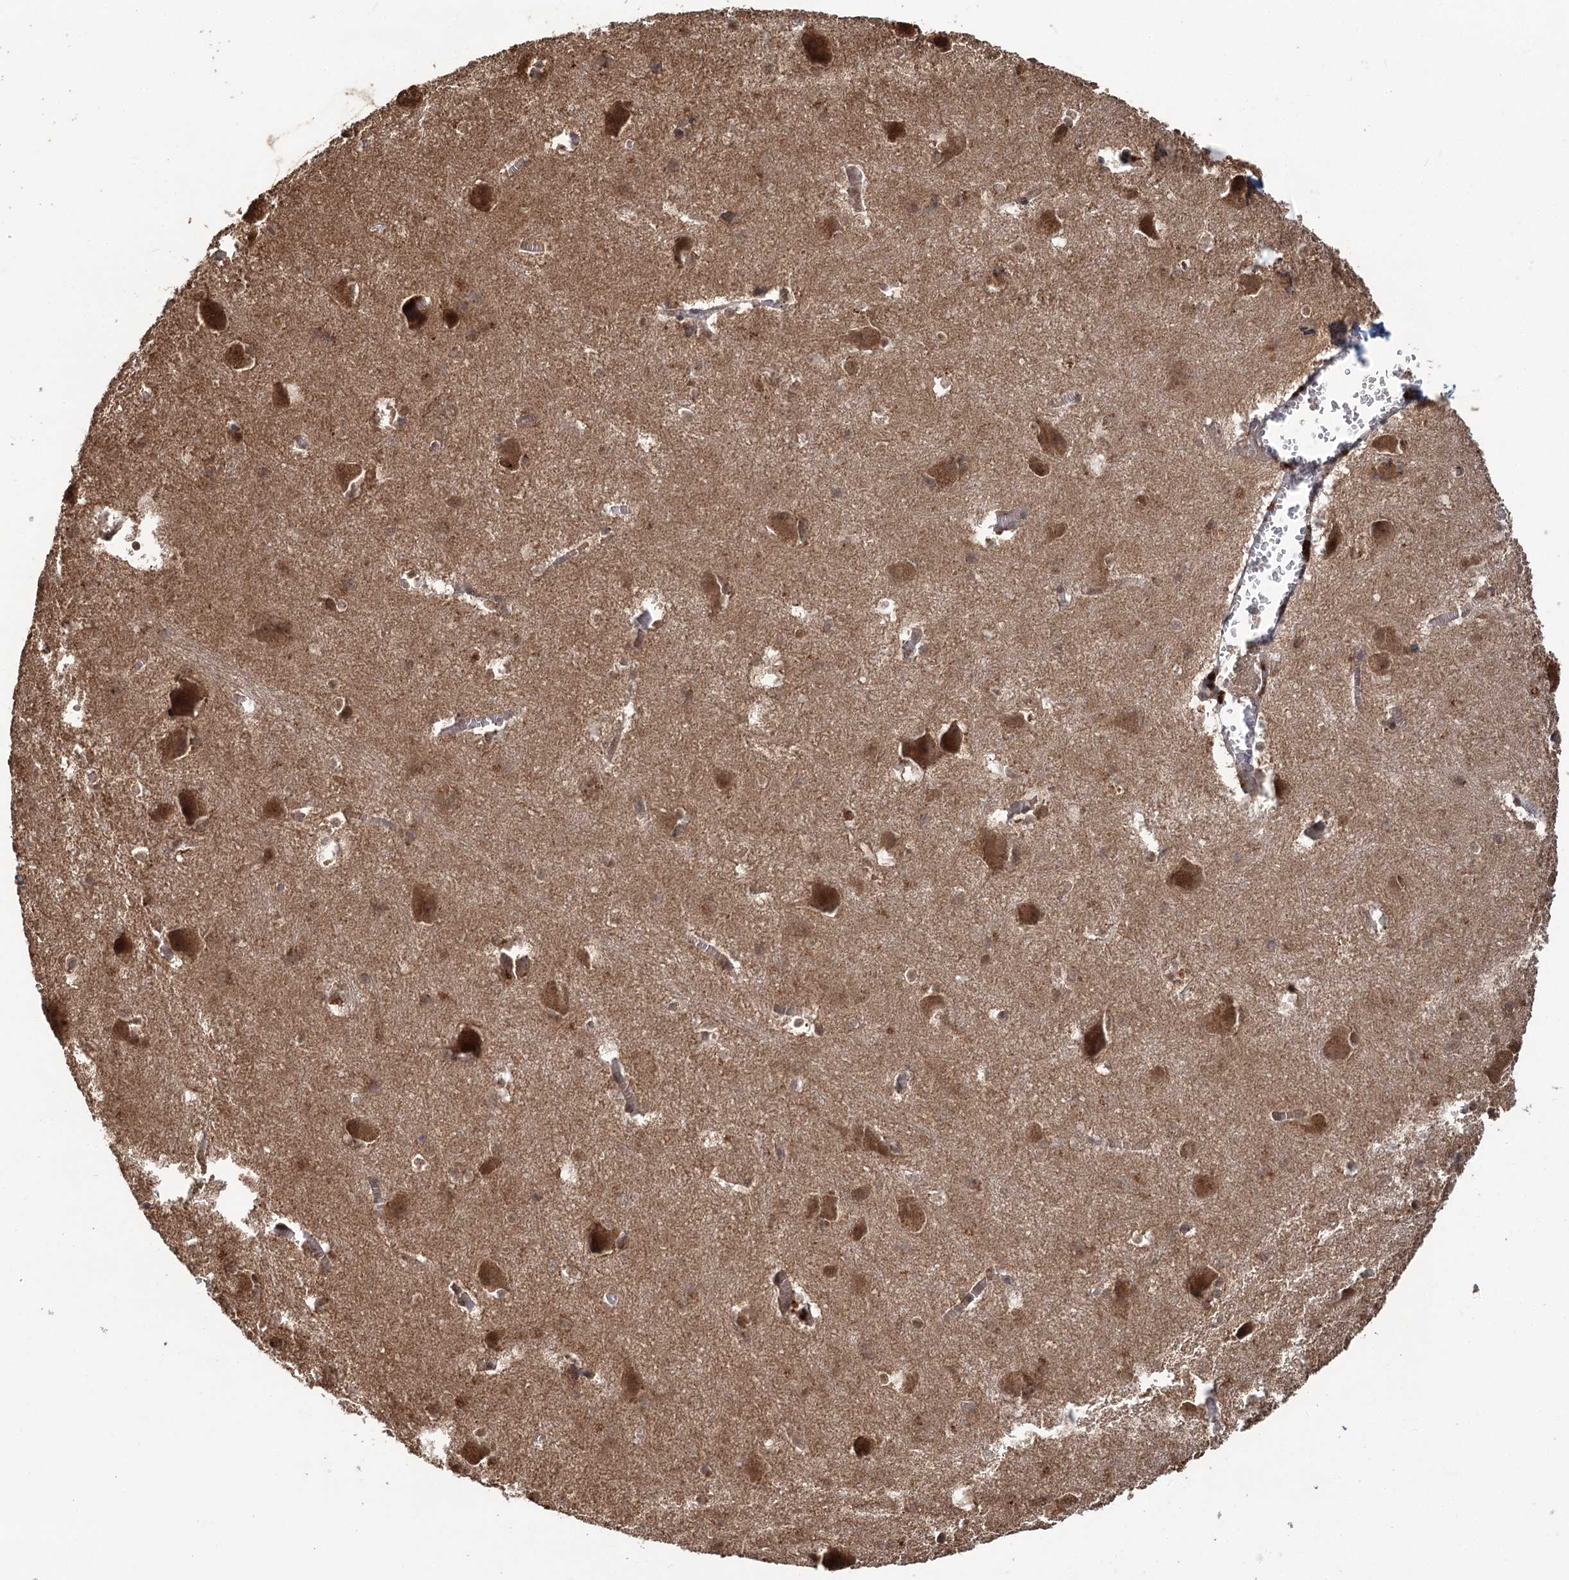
{"staining": {"intensity": "moderate", "quantity": "25%-75%", "location": "cytoplasmic/membranous,nuclear"}, "tissue": "caudate", "cell_type": "Glial cells", "image_type": "normal", "snomed": [{"axis": "morphology", "description": "Normal tissue, NOS"}, {"axis": "topography", "description": "Lateral ventricle wall"}], "caption": "IHC photomicrograph of normal human caudate stained for a protein (brown), which exhibits medium levels of moderate cytoplasmic/membranous,nuclear staining in about 25%-75% of glial cells.", "gene": "N6AMT1", "patient": {"sex": "male", "age": 37}}